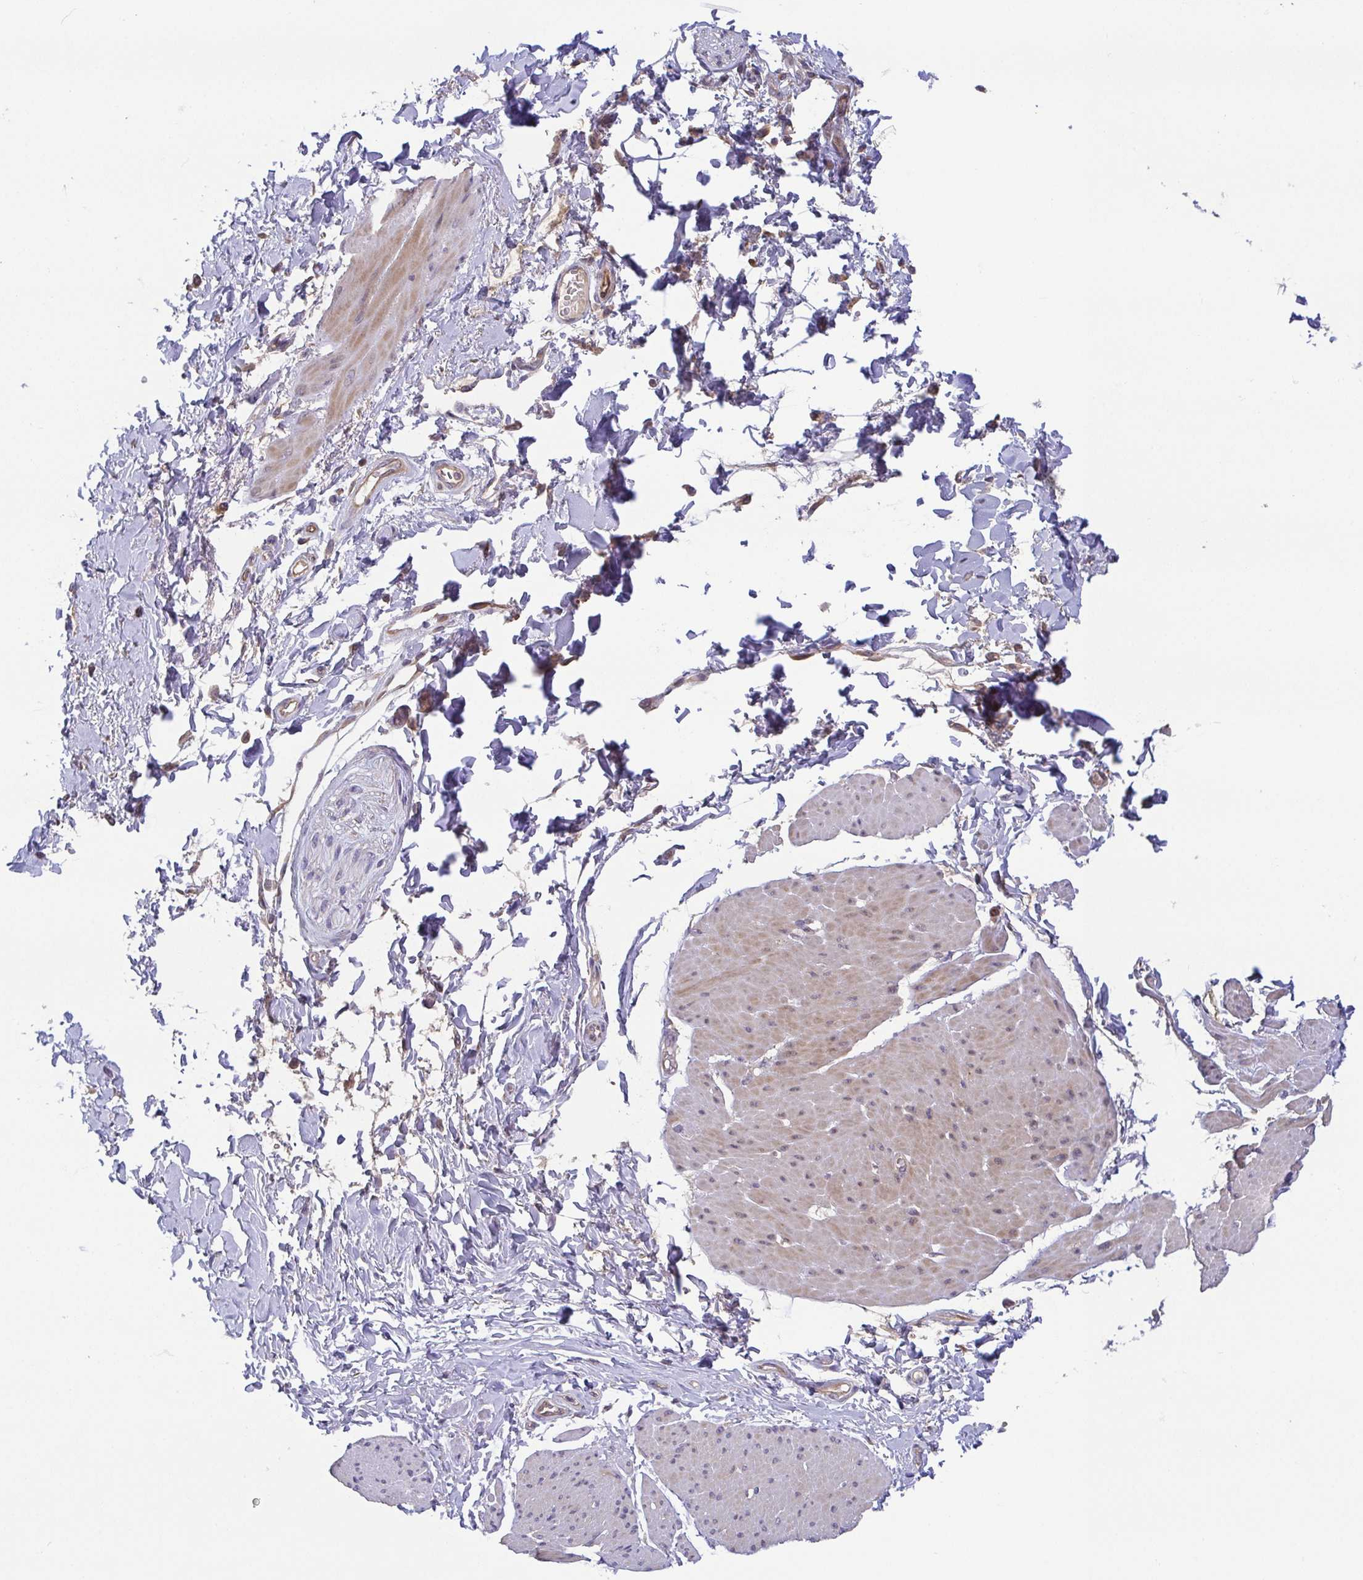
{"staining": {"intensity": "negative", "quantity": "none", "location": "none"}, "tissue": "adipose tissue", "cell_type": "Adipocytes", "image_type": "normal", "snomed": [{"axis": "morphology", "description": "Normal tissue, NOS"}, {"axis": "topography", "description": "Urinary bladder"}, {"axis": "topography", "description": "Peripheral nerve tissue"}], "caption": "DAB immunohistochemical staining of normal human adipose tissue reveals no significant positivity in adipocytes. Brightfield microscopy of immunohistochemistry (IHC) stained with DAB (3,3'-diaminobenzidine) (brown) and hematoxylin (blue), captured at high magnification.", "gene": "OSBPL7", "patient": {"sex": "female", "age": 60}}